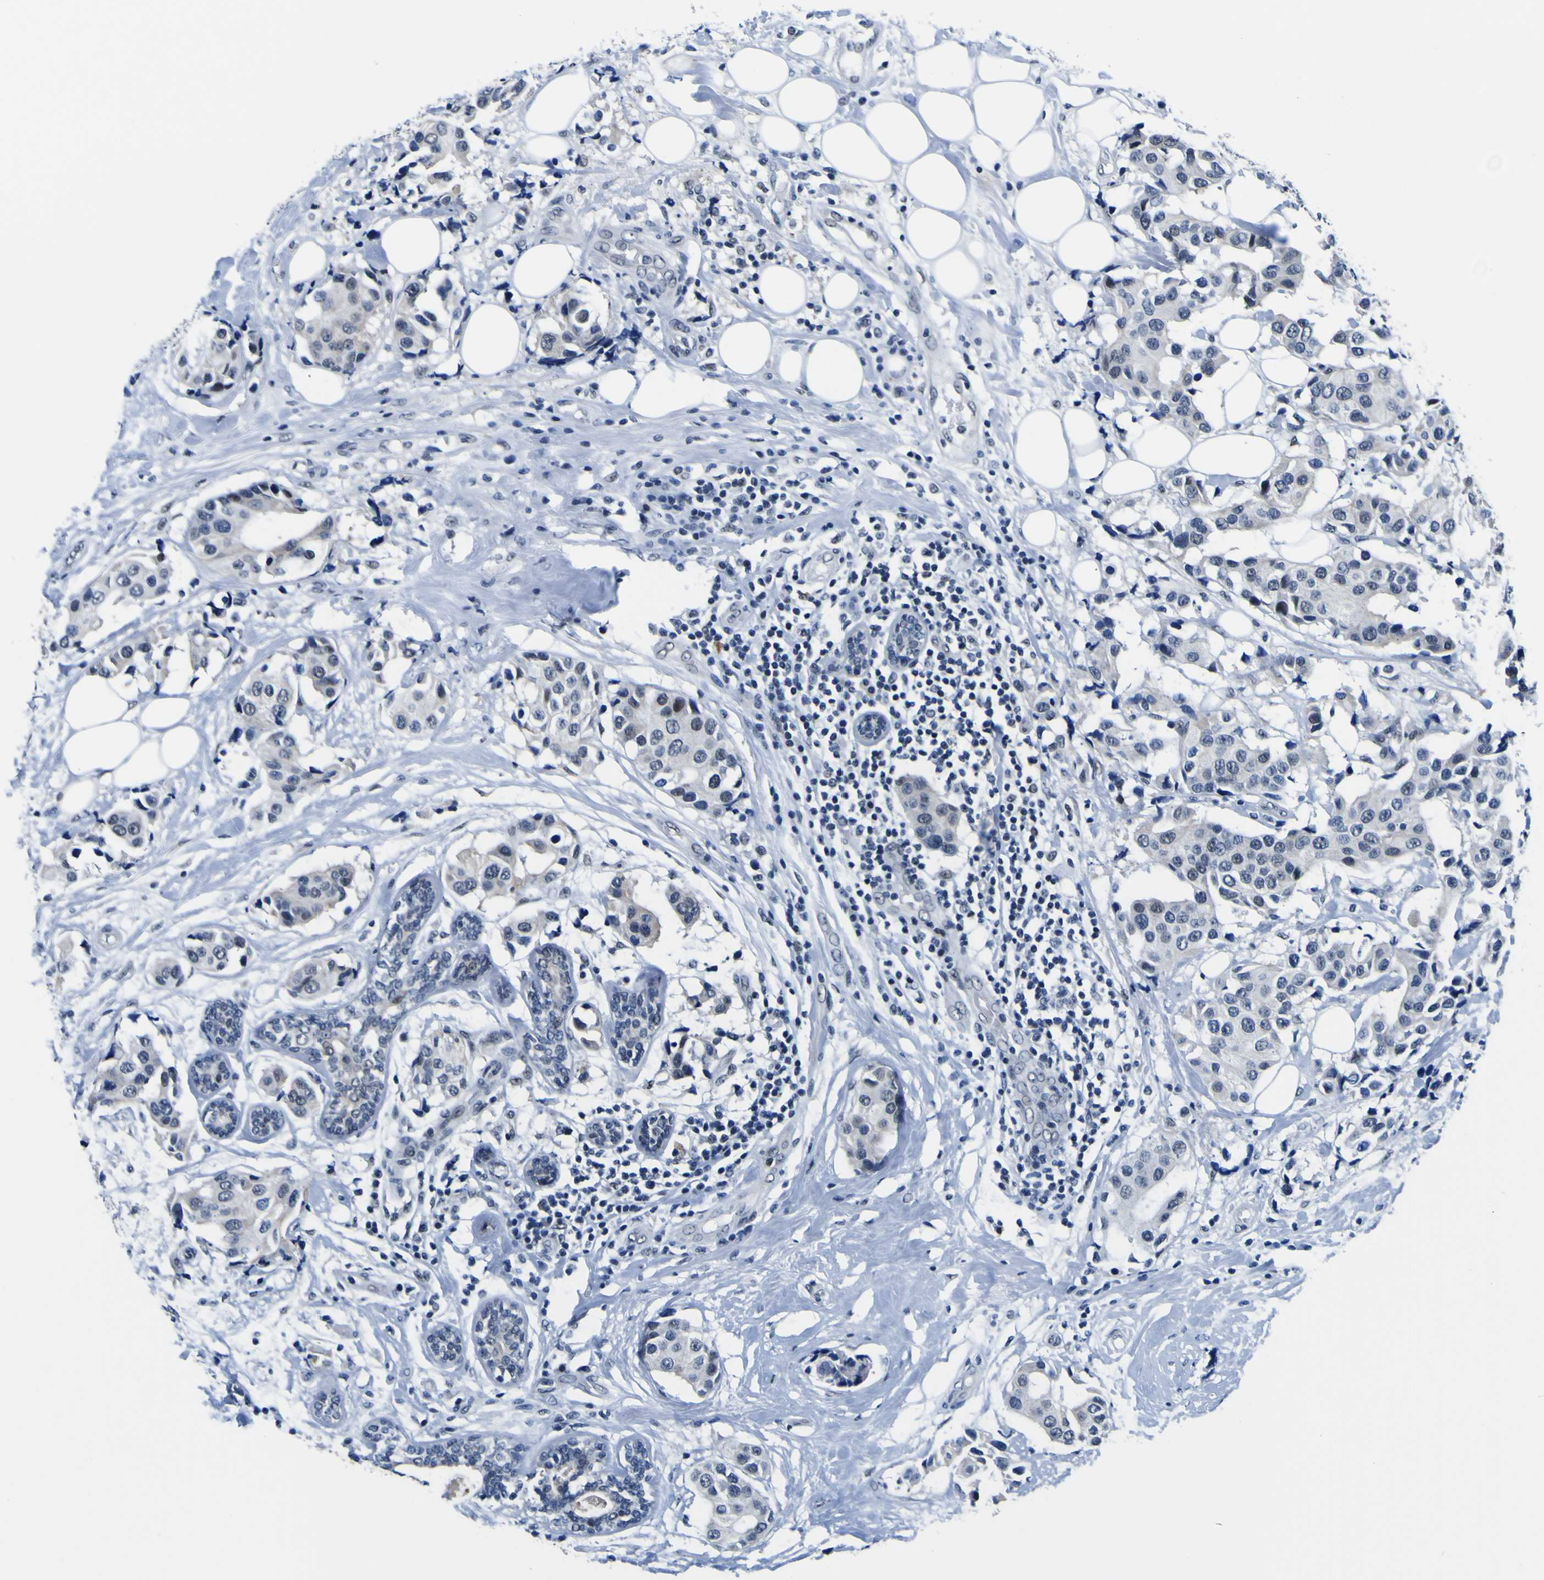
{"staining": {"intensity": "negative", "quantity": "none", "location": "none"}, "tissue": "breast cancer", "cell_type": "Tumor cells", "image_type": "cancer", "snomed": [{"axis": "morphology", "description": "Normal tissue, NOS"}, {"axis": "morphology", "description": "Duct carcinoma"}, {"axis": "topography", "description": "Breast"}], "caption": "Protein analysis of breast cancer reveals no significant expression in tumor cells.", "gene": "CUL4B", "patient": {"sex": "female", "age": 39}}